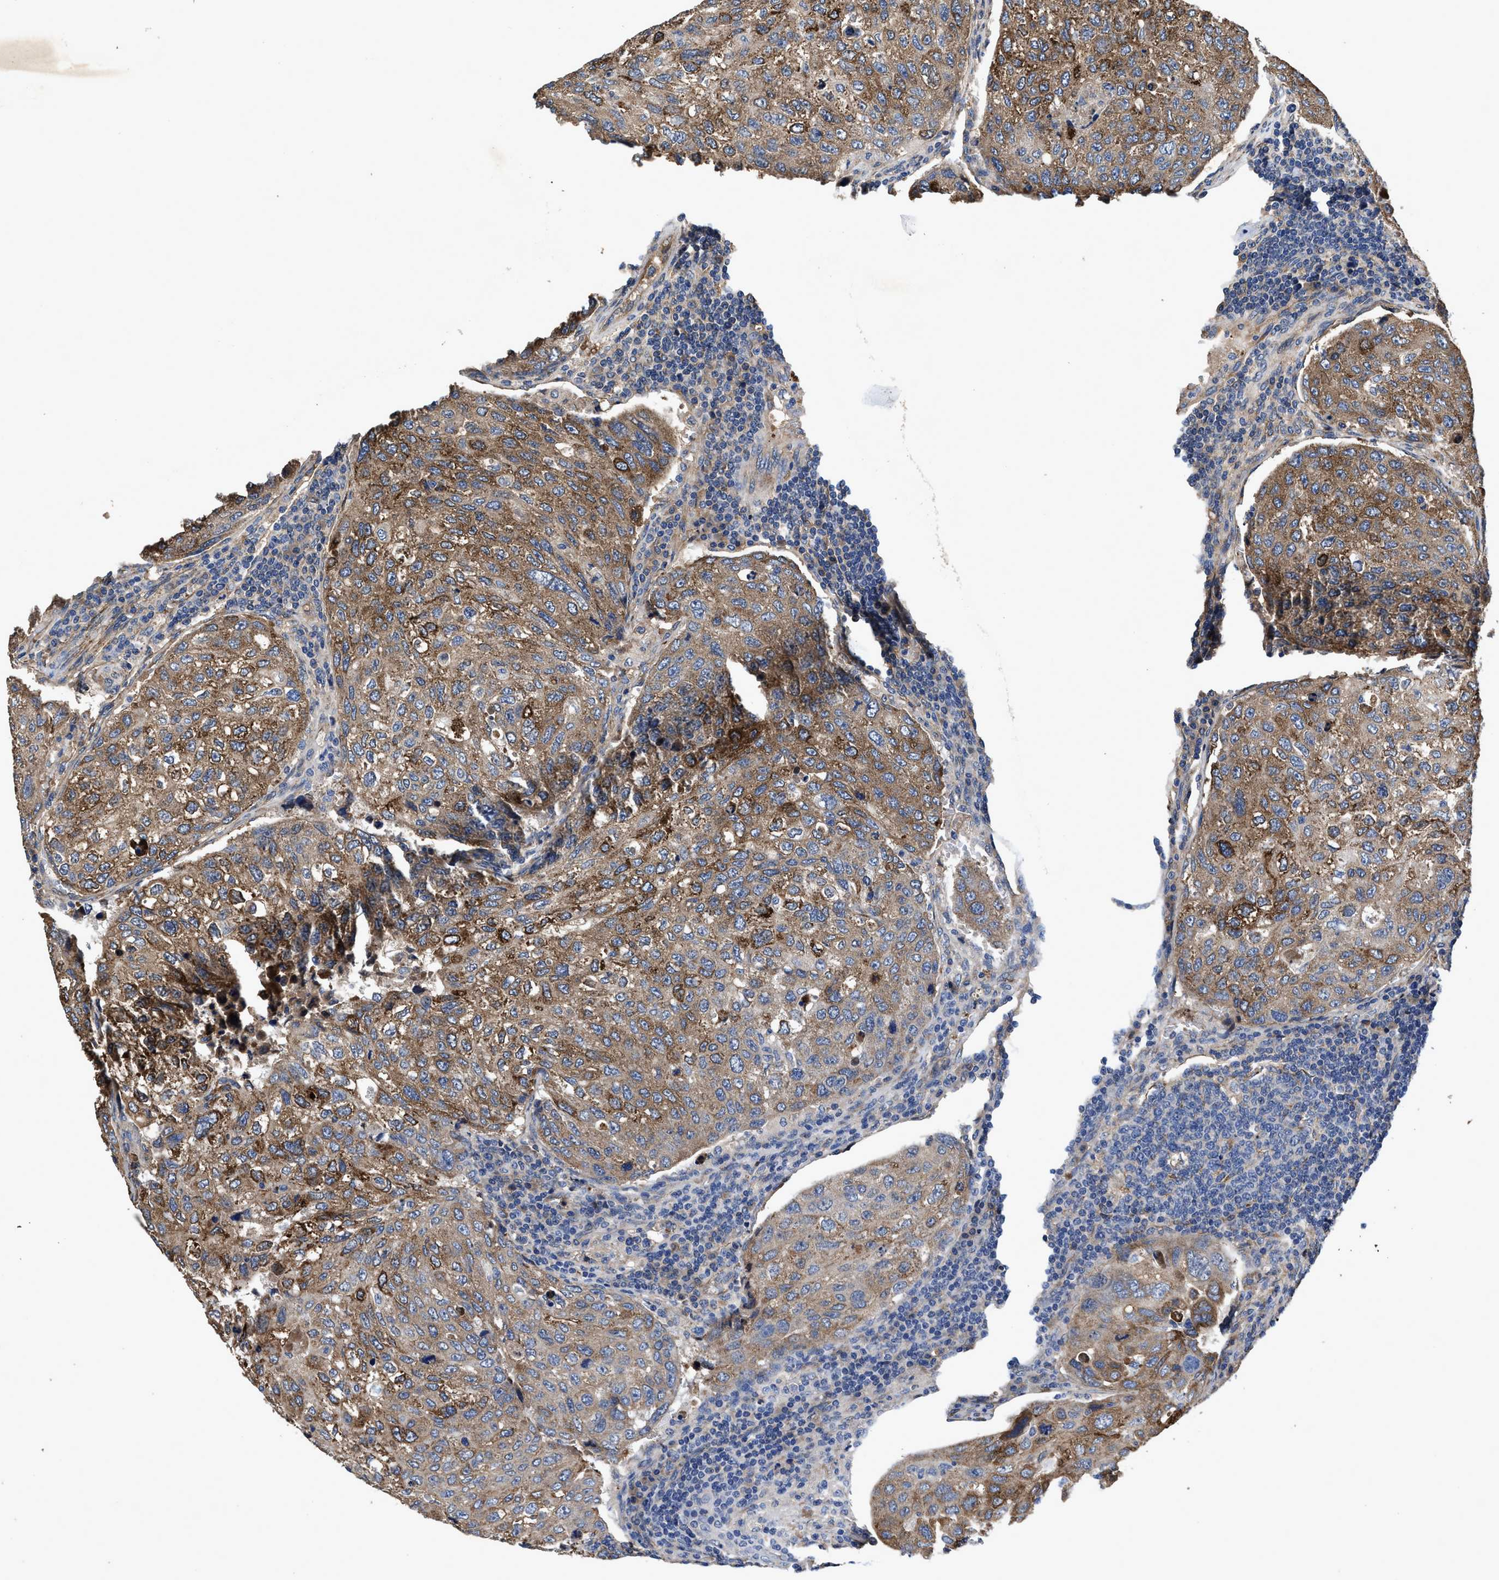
{"staining": {"intensity": "moderate", "quantity": ">75%", "location": "cytoplasmic/membranous"}, "tissue": "urothelial cancer", "cell_type": "Tumor cells", "image_type": "cancer", "snomed": [{"axis": "morphology", "description": "Urothelial carcinoma, High grade"}, {"axis": "topography", "description": "Lymph node"}, {"axis": "topography", "description": "Urinary bladder"}], "caption": "High-power microscopy captured an IHC image of high-grade urothelial carcinoma, revealing moderate cytoplasmic/membranous positivity in about >75% of tumor cells.", "gene": "IDNK", "patient": {"sex": "male", "age": 51}}